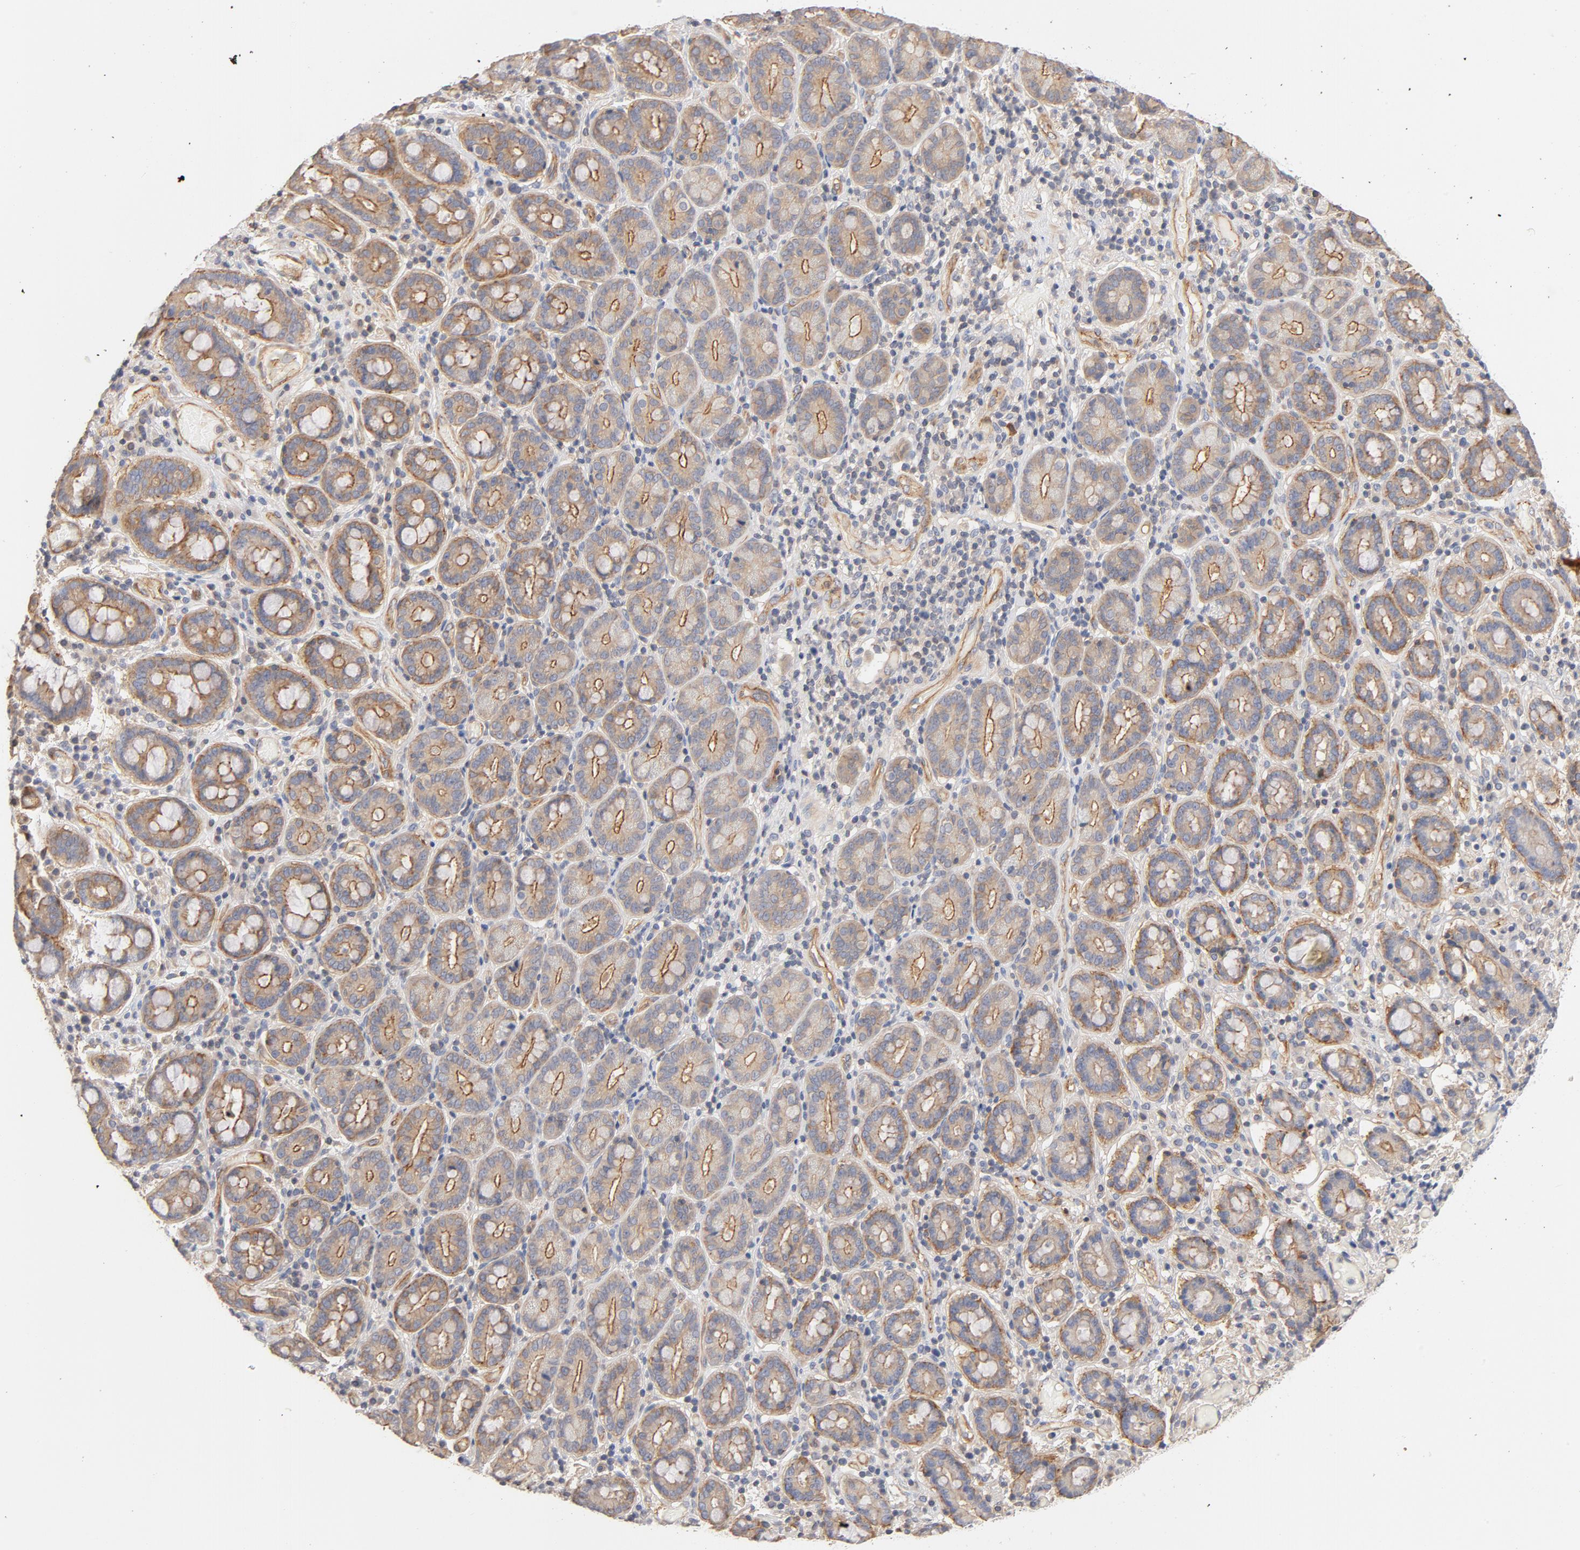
{"staining": {"intensity": "strong", "quantity": ">75%", "location": "cytoplasmic/membranous"}, "tissue": "pancreatic cancer", "cell_type": "Tumor cells", "image_type": "cancer", "snomed": [{"axis": "morphology", "description": "Adenocarcinoma, NOS"}, {"axis": "topography", "description": "Pancreas"}], "caption": "Immunohistochemistry micrograph of adenocarcinoma (pancreatic) stained for a protein (brown), which shows high levels of strong cytoplasmic/membranous expression in about >75% of tumor cells.", "gene": "STRN3", "patient": {"sex": "male", "age": 82}}